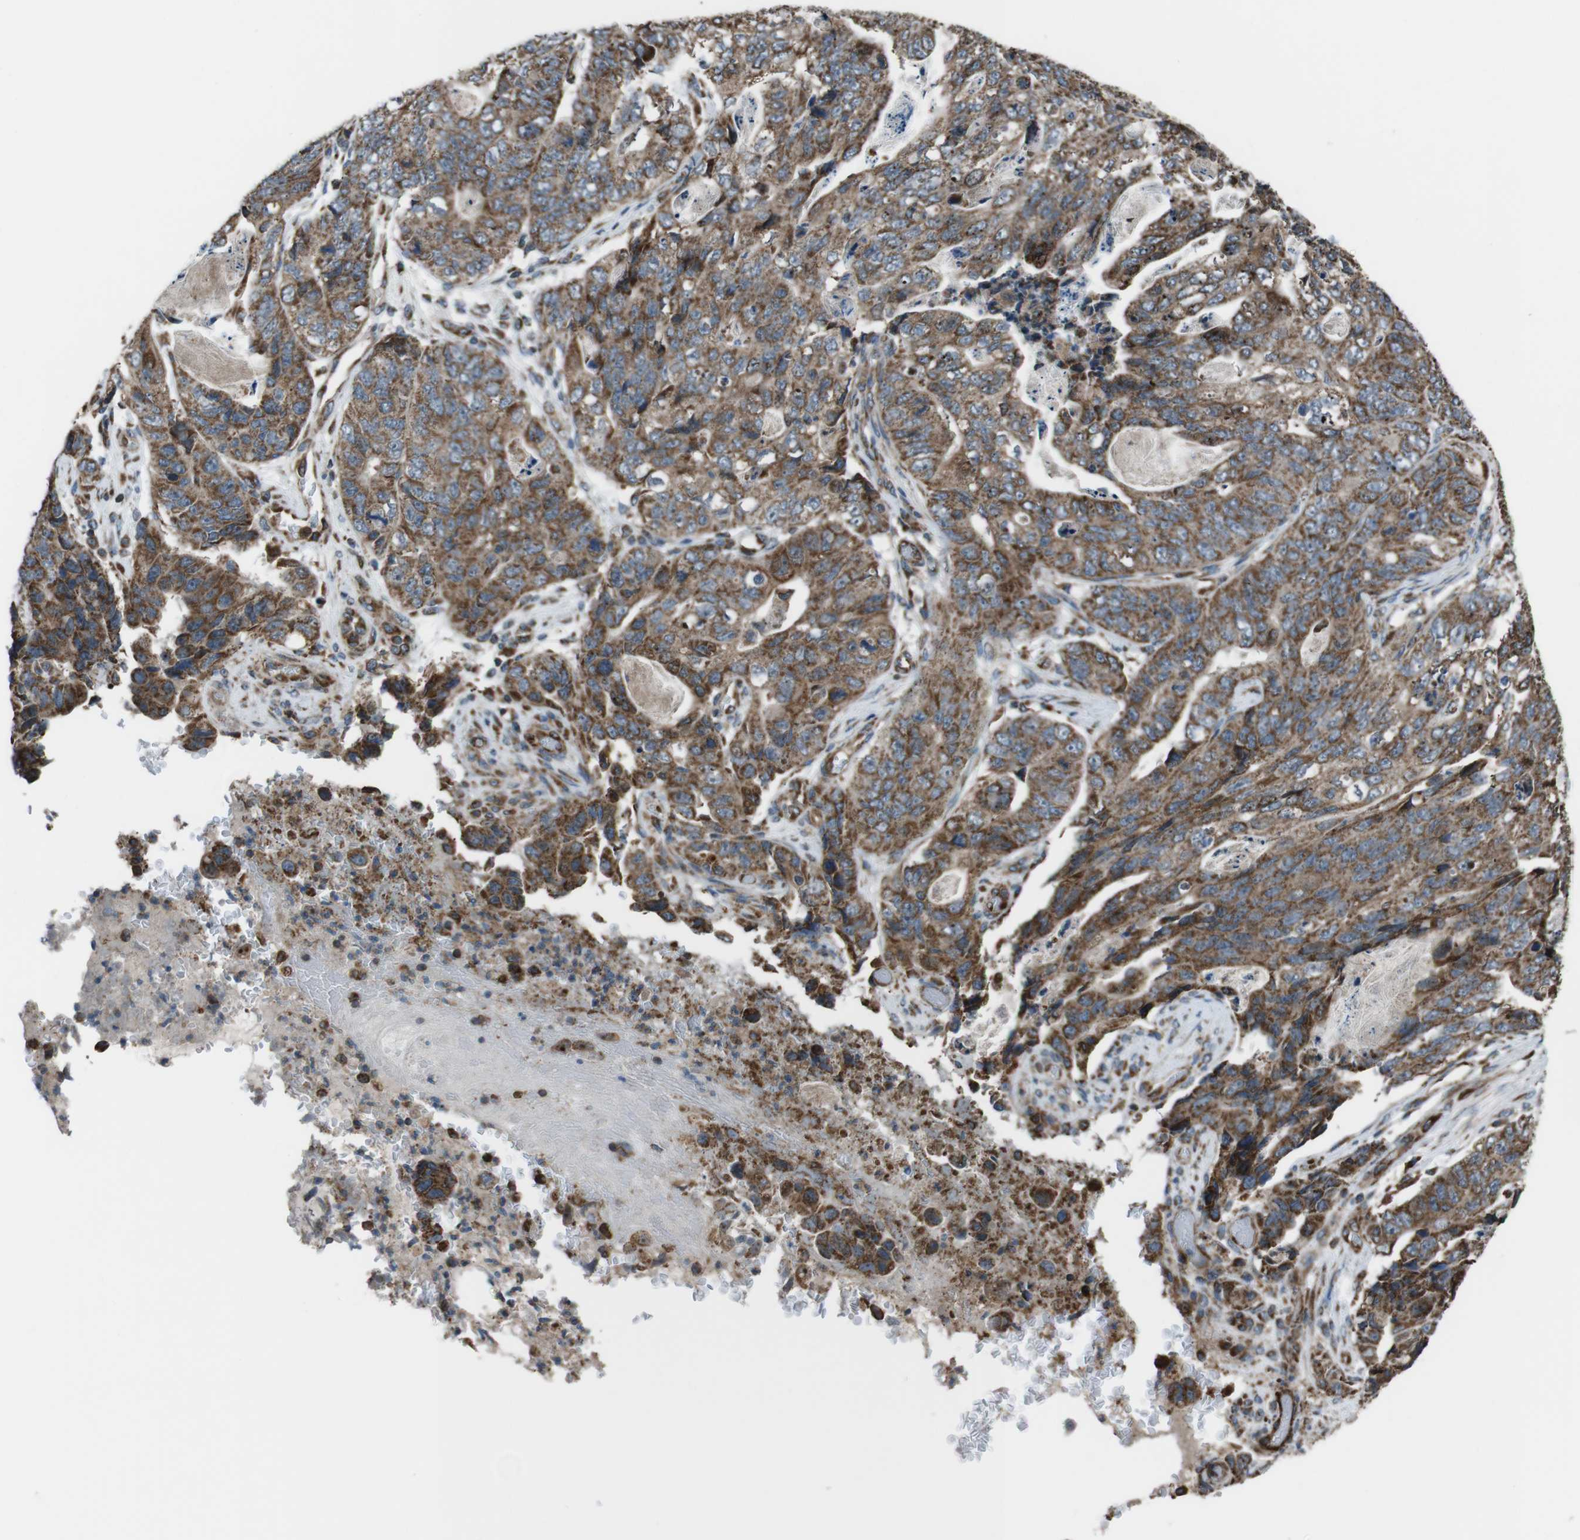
{"staining": {"intensity": "moderate", "quantity": ">75%", "location": "cytoplasmic/membranous"}, "tissue": "stomach cancer", "cell_type": "Tumor cells", "image_type": "cancer", "snomed": [{"axis": "morphology", "description": "Adenocarcinoma, NOS"}, {"axis": "topography", "description": "Stomach"}], "caption": "Immunohistochemical staining of human stomach adenocarcinoma exhibits moderate cytoplasmic/membranous protein positivity in approximately >75% of tumor cells.", "gene": "GIMAP8", "patient": {"sex": "female", "age": 89}}